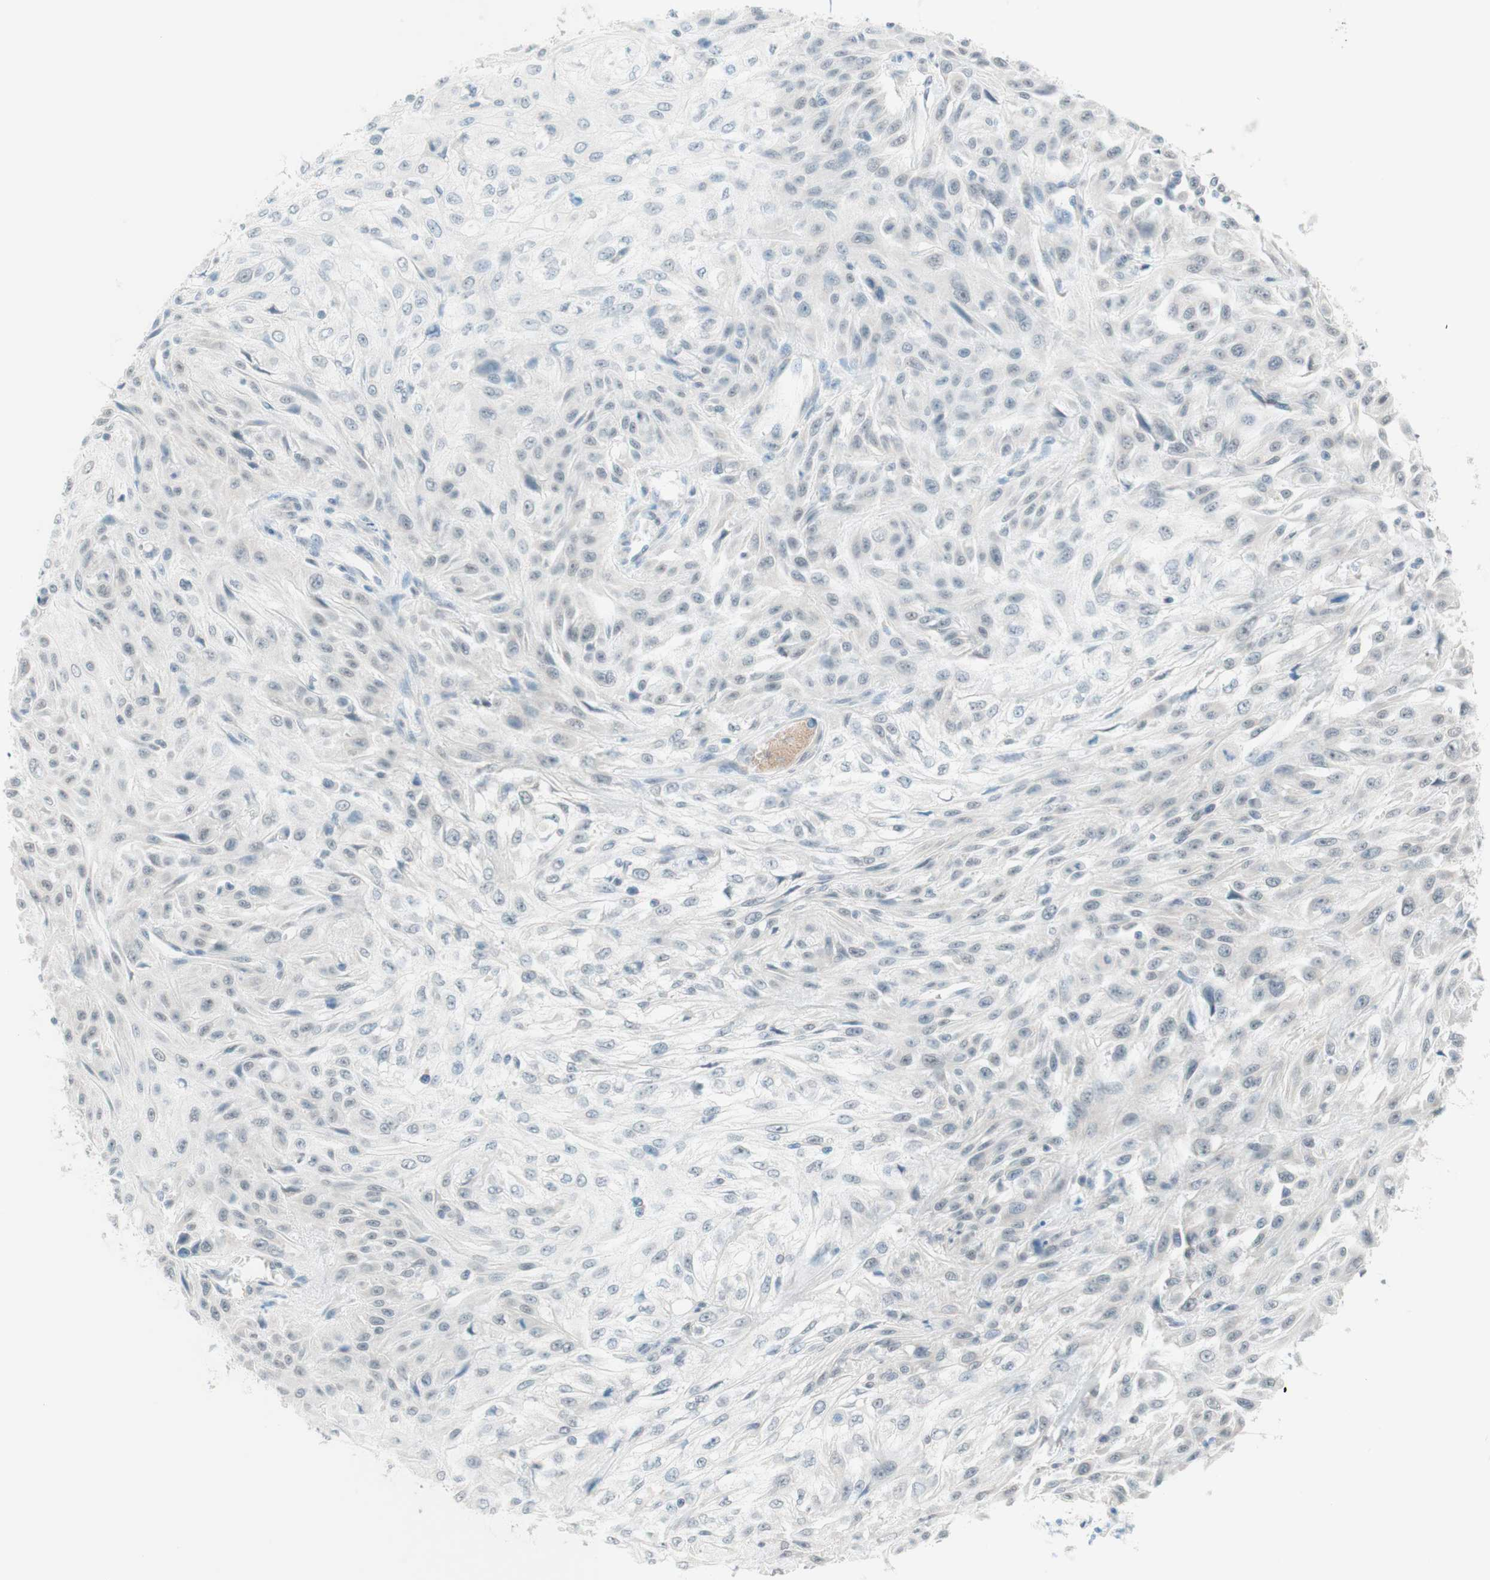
{"staining": {"intensity": "negative", "quantity": "none", "location": "none"}, "tissue": "skin cancer", "cell_type": "Tumor cells", "image_type": "cancer", "snomed": [{"axis": "morphology", "description": "Squamous cell carcinoma, NOS"}, {"axis": "topography", "description": "Skin"}], "caption": "Tumor cells show no significant positivity in squamous cell carcinoma (skin).", "gene": "JPH1", "patient": {"sex": "male", "age": 75}}